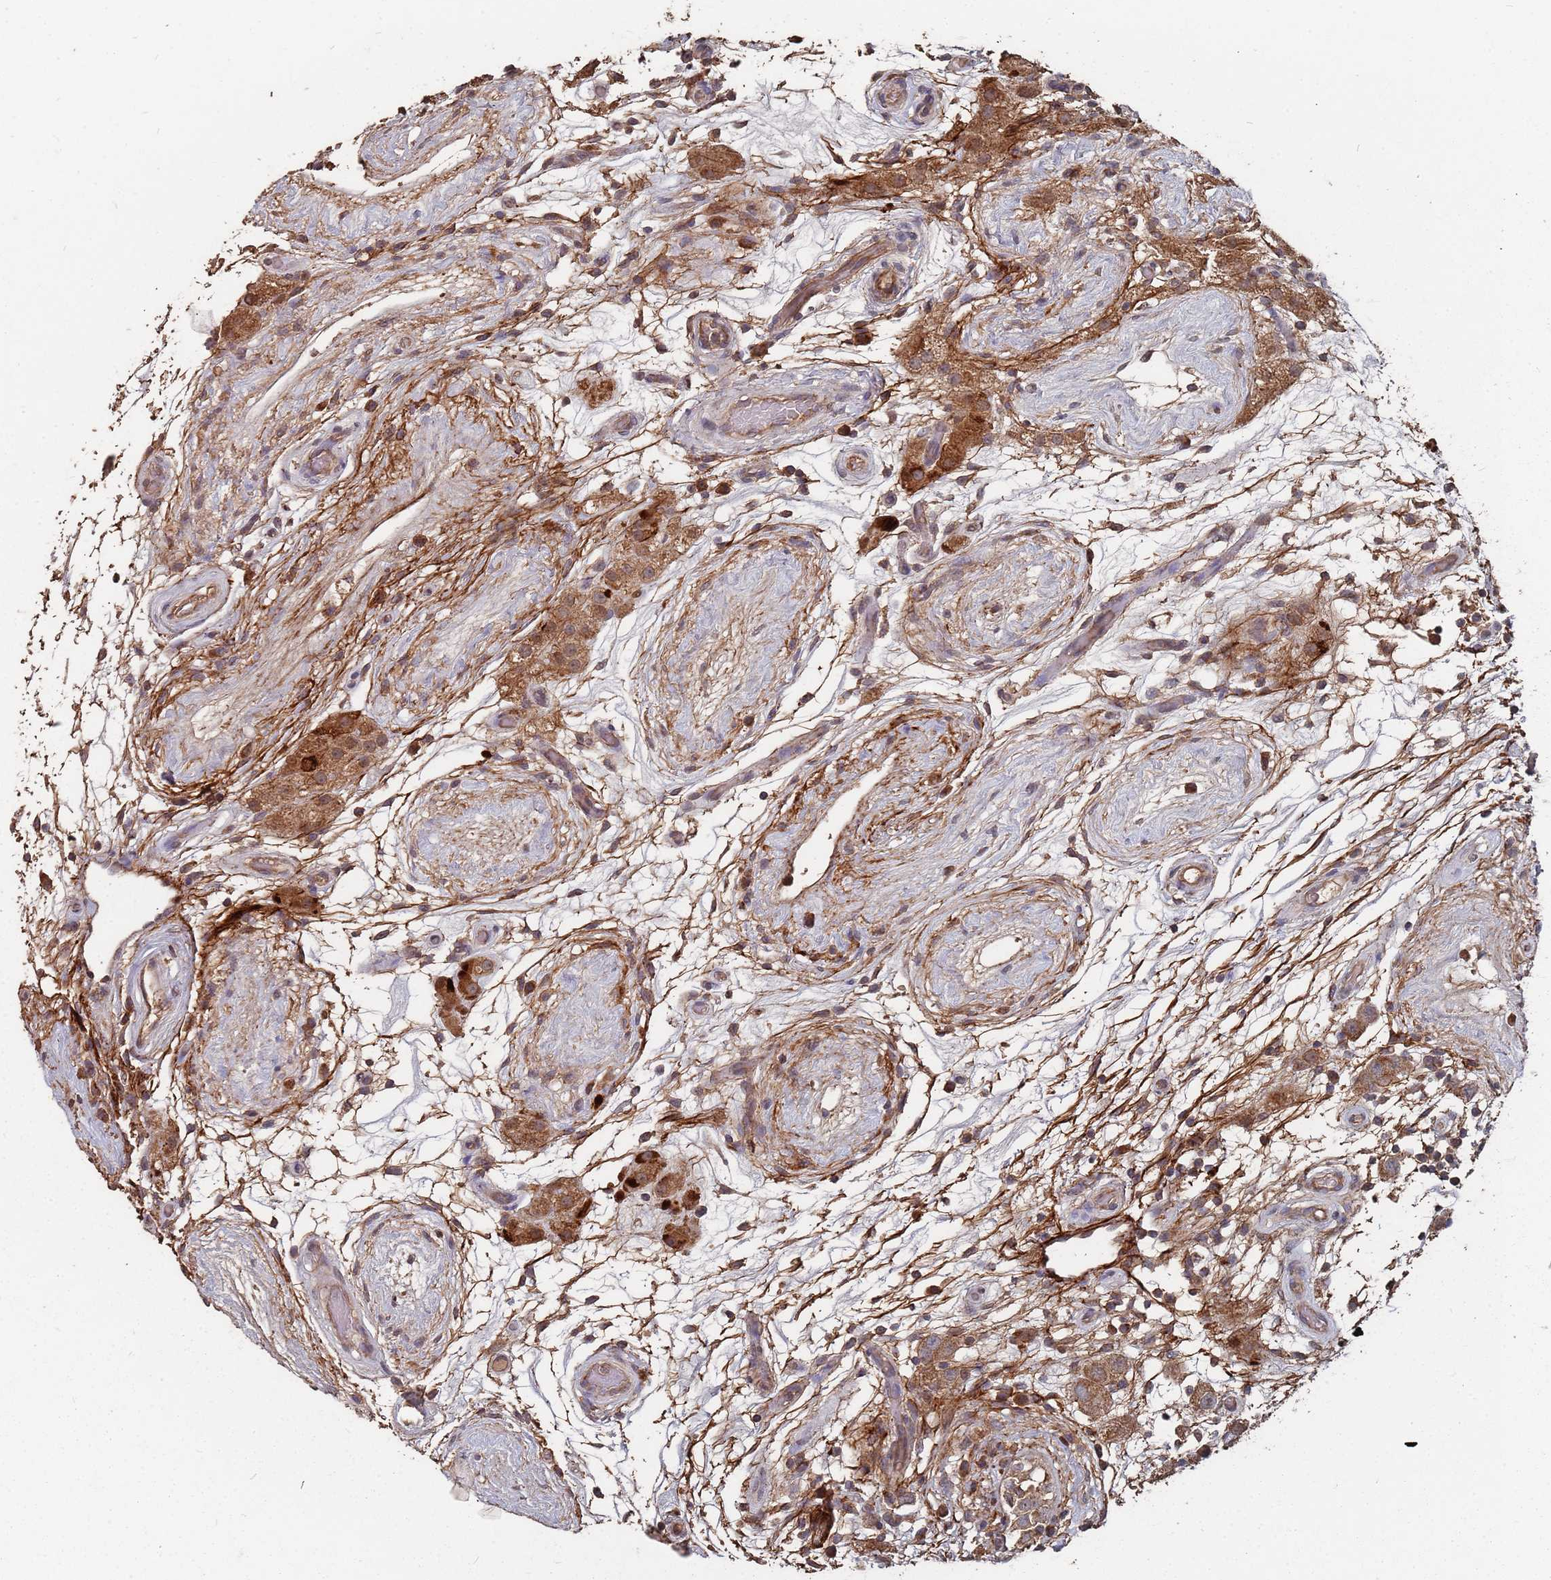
{"staining": {"intensity": "strong", "quantity": ">75%", "location": "cytoplasmic/membranous"}, "tissue": "testis cancer", "cell_type": "Tumor cells", "image_type": "cancer", "snomed": [{"axis": "morphology", "description": "Seminoma, NOS"}, {"axis": "topography", "description": "Testis"}], "caption": "Protein staining shows strong cytoplasmic/membranous expression in about >75% of tumor cells in testis cancer (seminoma). The staining is performed using DAB brown chromogen to label protein expression. The nuclei are counter-stained blue using hematoxylin.", "gene": "PRORP", "patient": {"sex": "male", "age": 34}}